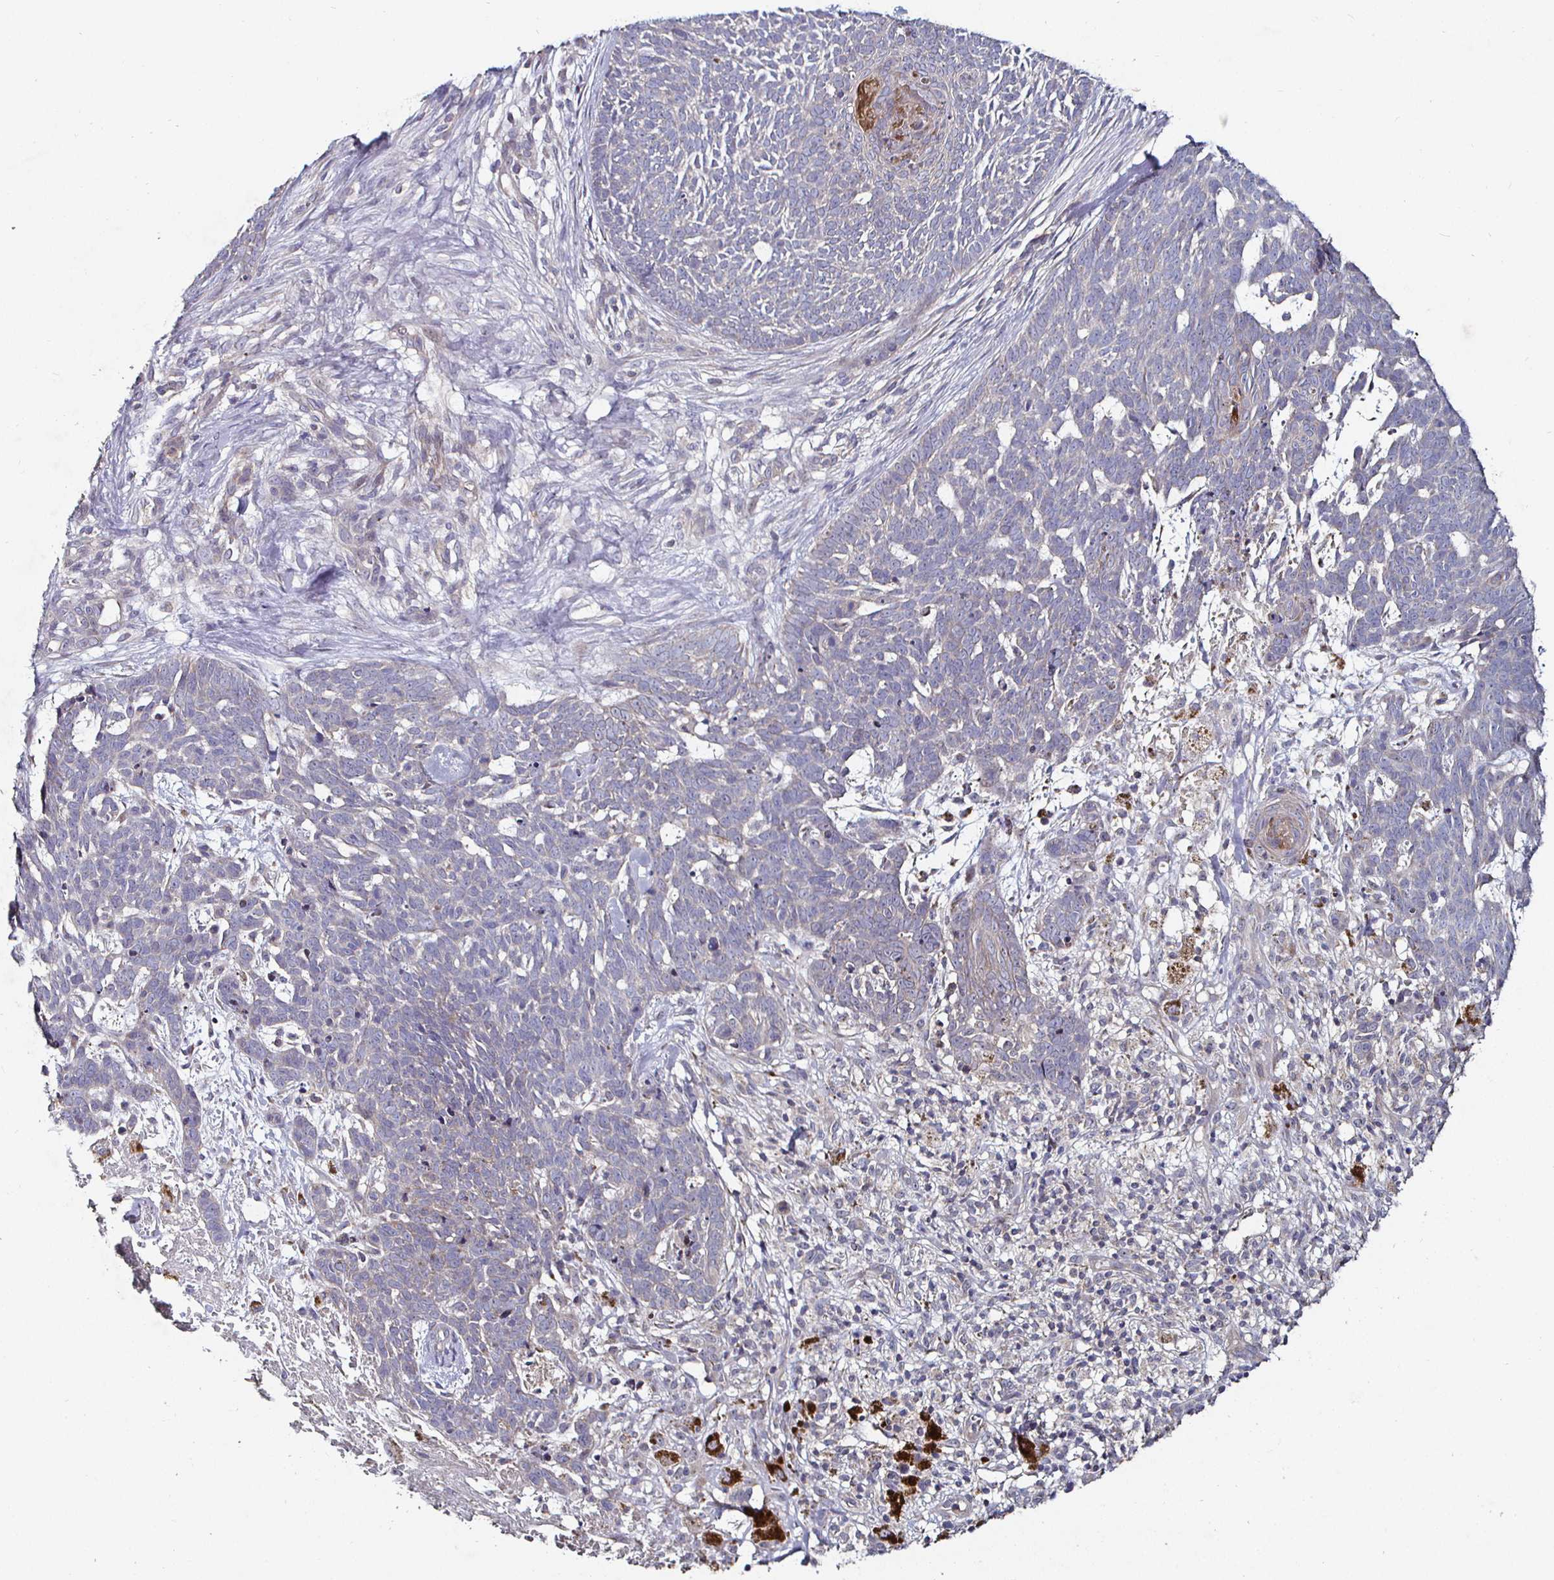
{"staining": {"intensity": "weak", "quantity": "<25%", "location": "cytoplasmic/membranous"}, "tissue": "skin cancer", "cell_type": "Tumor cells", "image_type": "cancer", "snomed": [{"axis": "morphology", "description": "Basal cell carcinoma"}, {"axis": "topography", "description": "Skin"}], "caption": "This is an immunohistochemistry (IHC) photomicrograph of basal cell carcinoma (skin). There is no staining in tumor cells.", "gene": "NRSN1", "patient": {"sex": "female", "age": 78}}